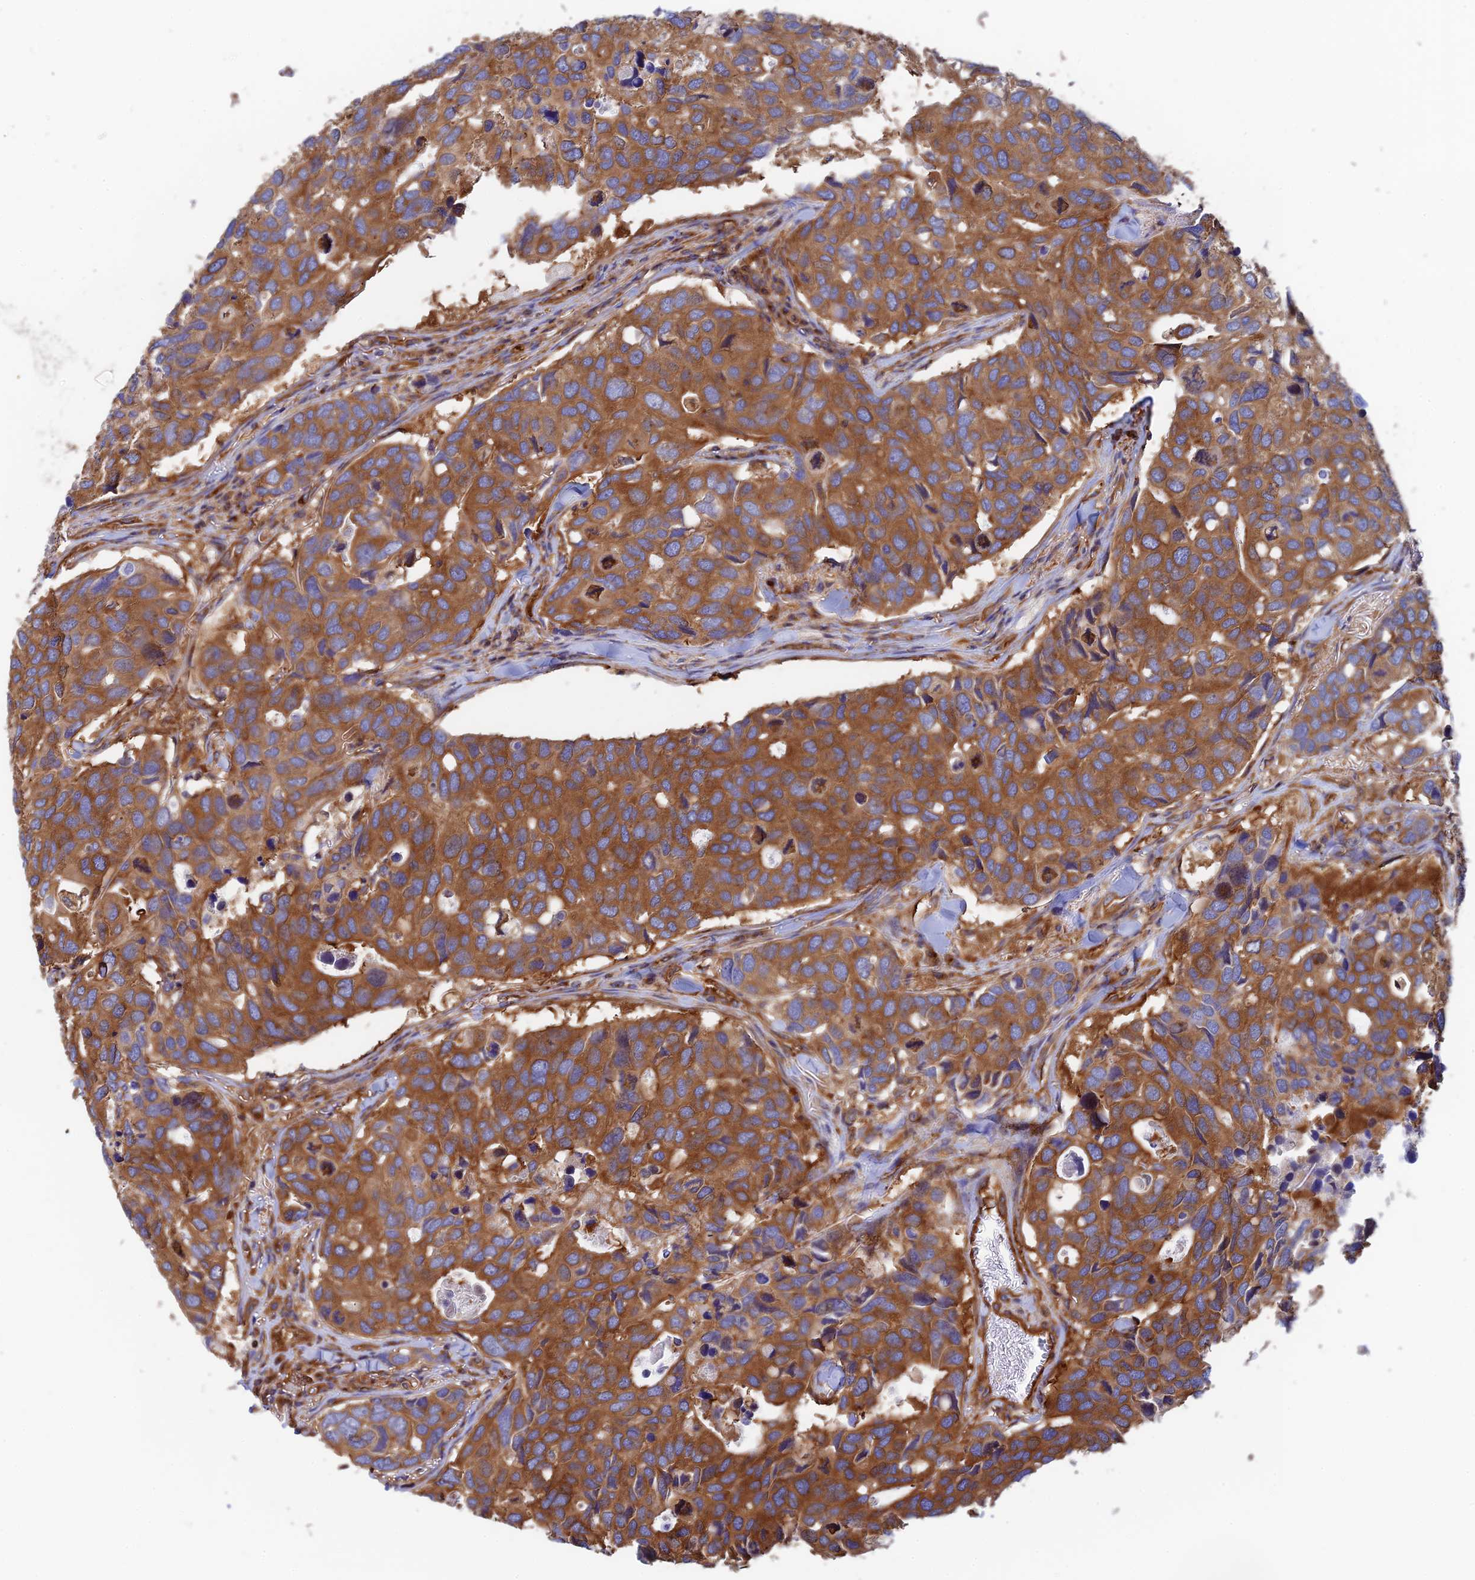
{"staining": {"intensity": "strong", "quantity": ">75%", "location": "cytoplasmic/membranous"}, "tissue": "breast cancer", "cell_type": "Tumor cells", "image_type": "cancer", "snomed": [{"axis": "morphology", "description": "Duct carcinoma"}, {"axis": "topography", "description": "Breast"}], "caption": "The immunohistochemical stain highlights strong cytoplasmic/membranous staining in tumor cells of breast cancer tissue.", "gene": "DCTN2", "patient": {"sex": "female", "age": 83}}